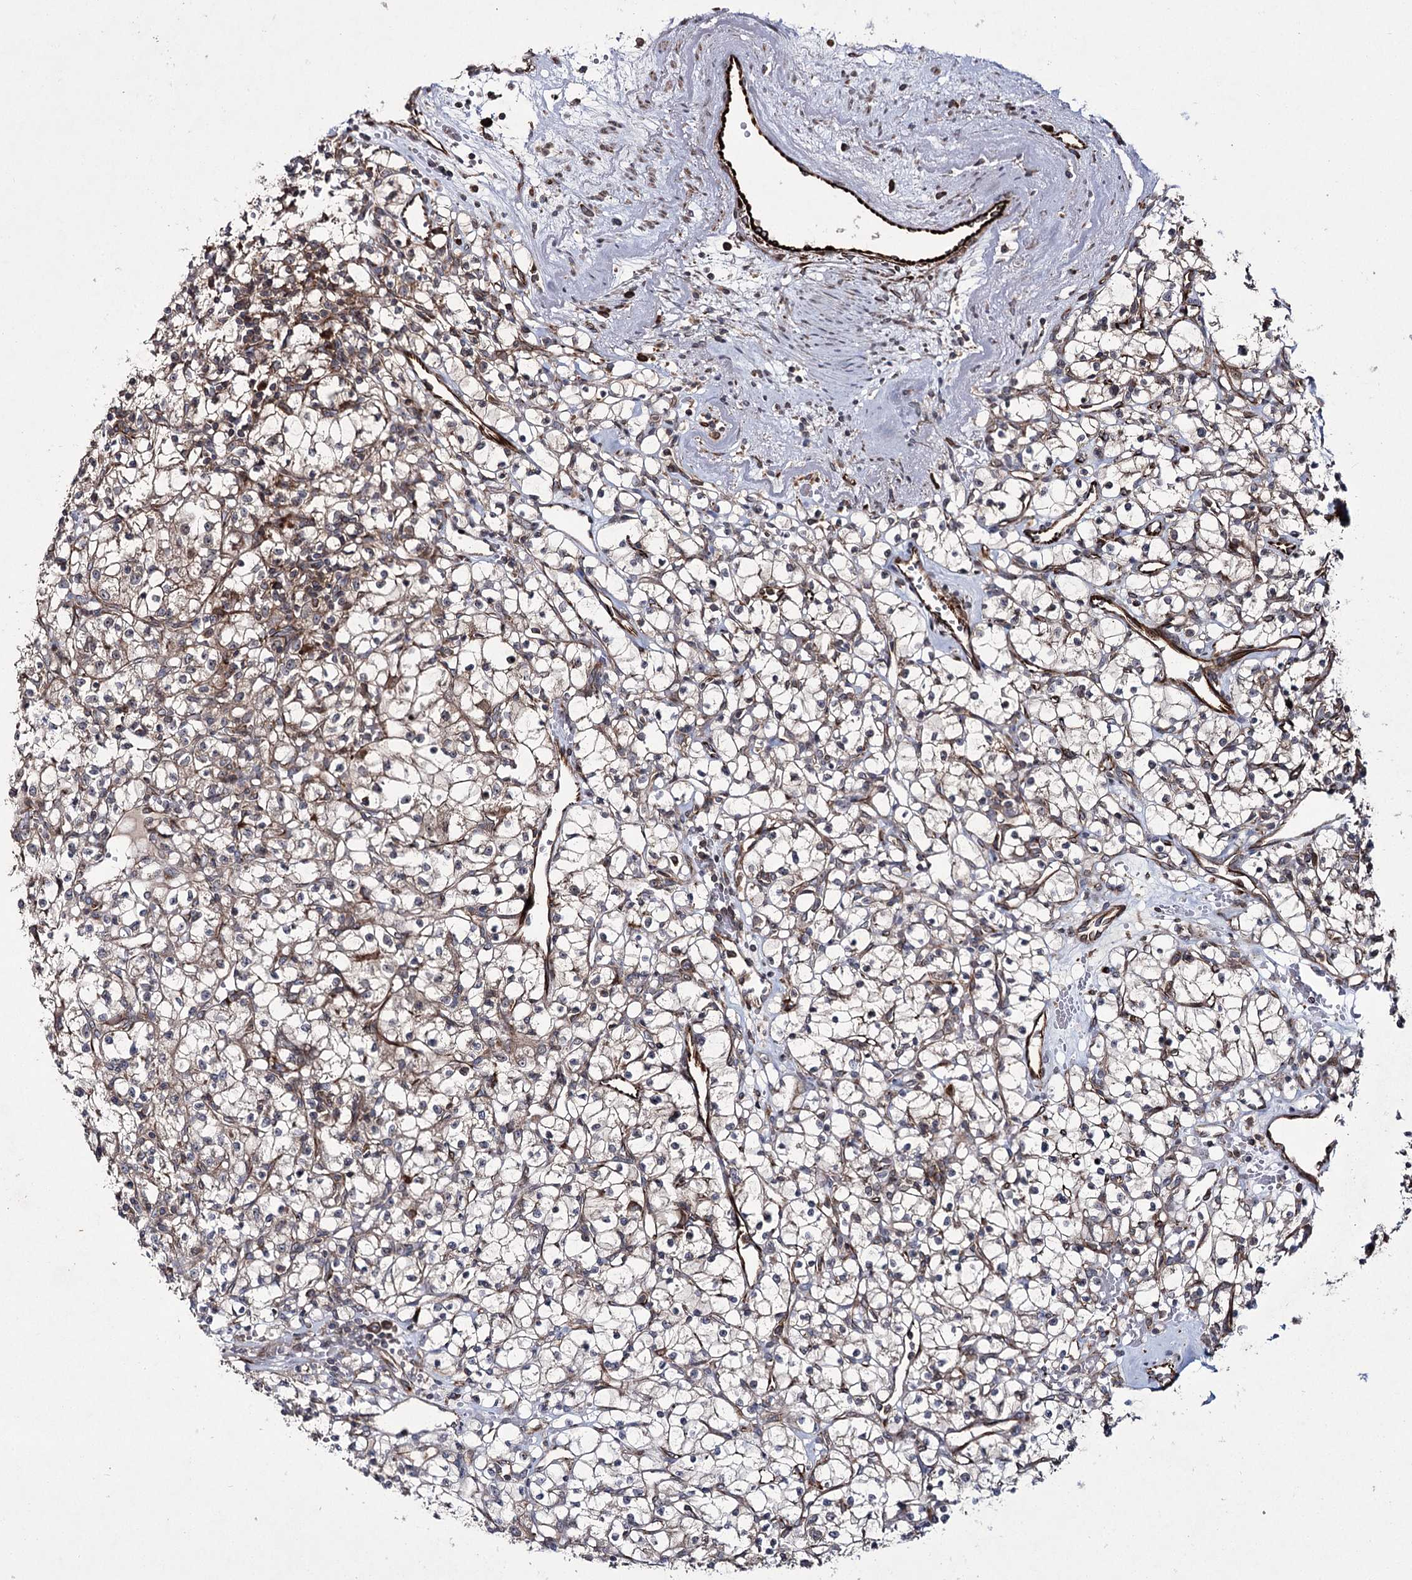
{"staining": {"intensity": "weak", "quantity": "<25%", "location": "cytoplasmic/membranous"}, "tissue": "renal cancer", "cell_type": "Tumor cells", "image_type": "cancer", "snomed": [{"axis": "morphology", "description": "Adenocarcinoma, NOS"}, {"axis": "topography", "description": "Kidney"}], "caption": "Immunohistochemistry photomicrograph of renal cancer stained for a protein (brown), which demonstrates no staining in tumor cells.", "gene": "HECTD2", "patient": {"sex": "female", "age": 59}}